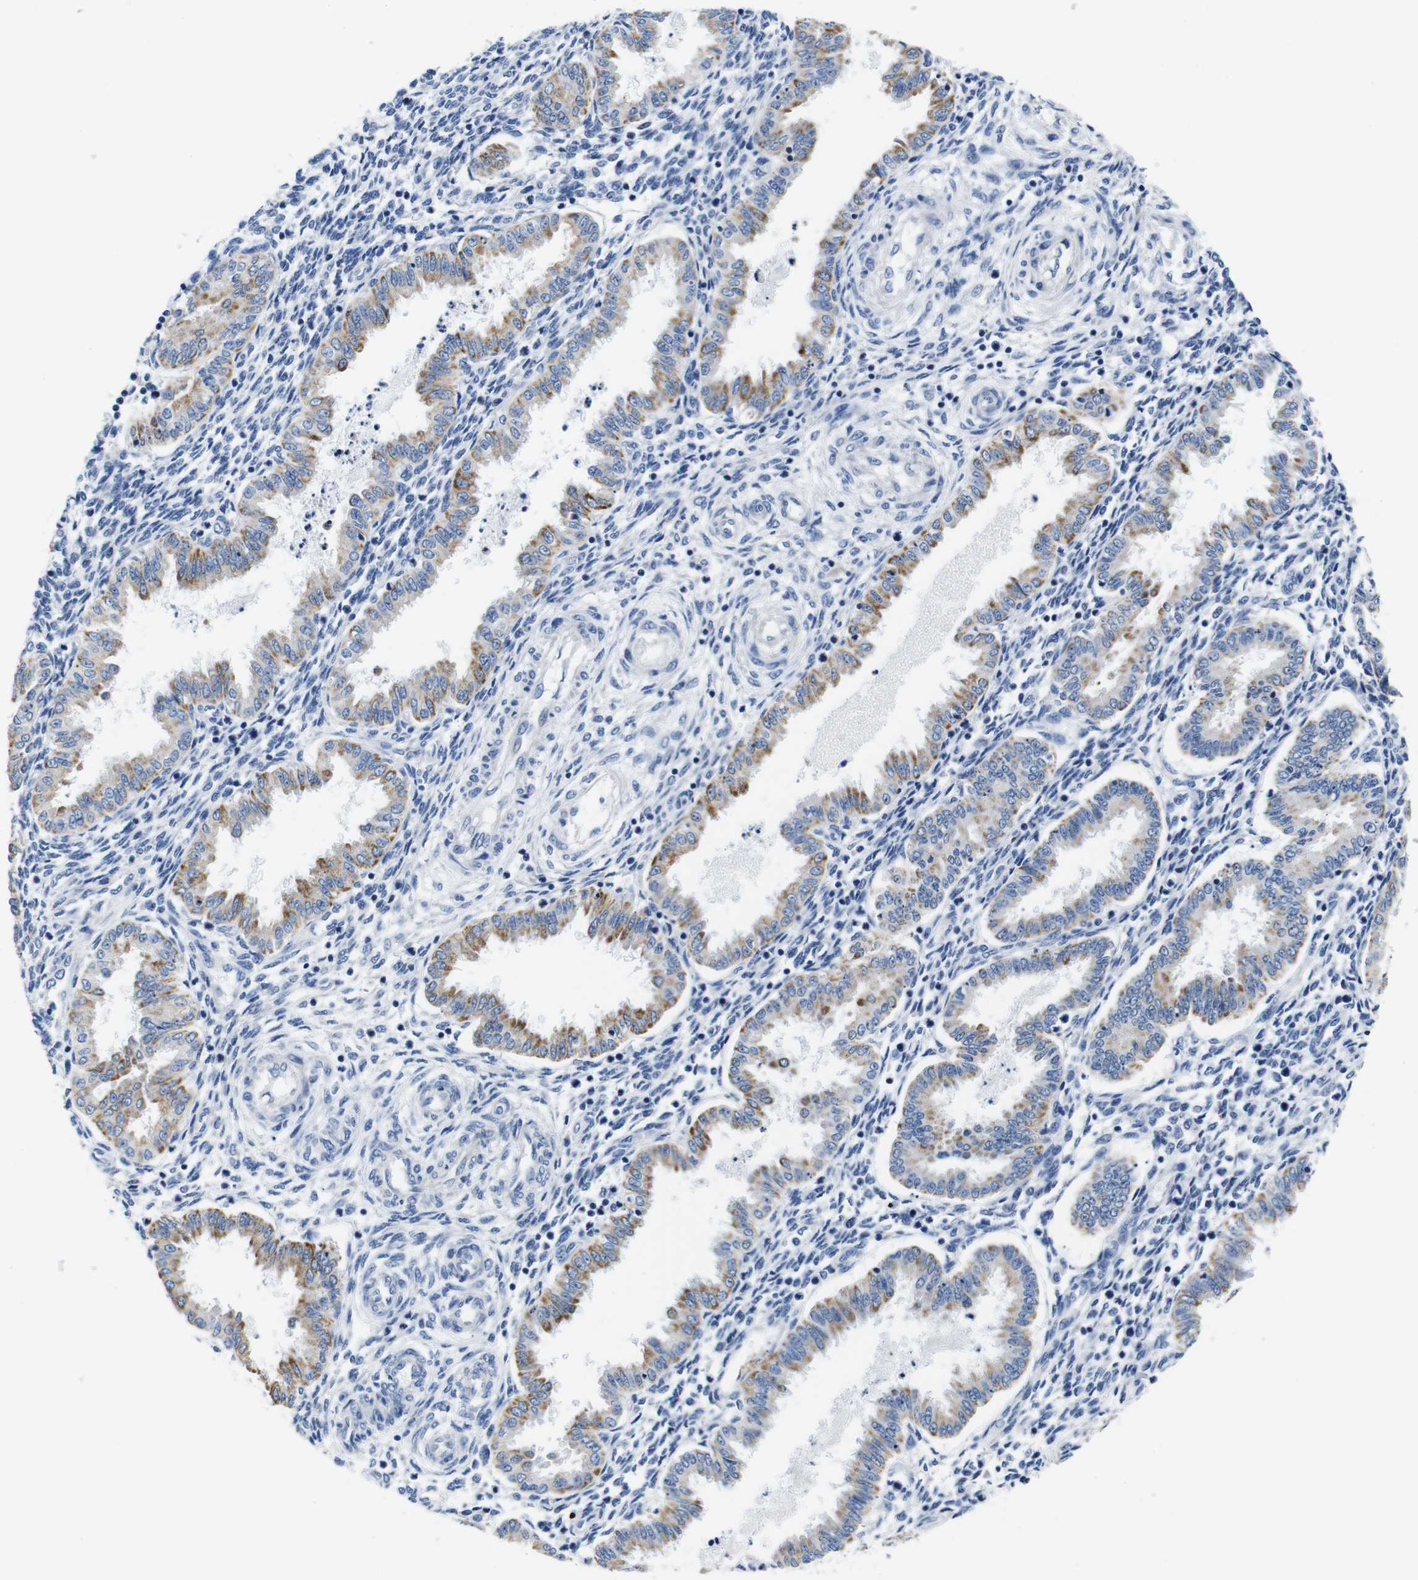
{"staining": {"intensity": "negative", "quantity": "none", "location": "none"}, "tissue": "endometrium", "cell_type": "Cells in endometrial stroma", "image_type": "normal", "snomed": [{"axis": "morphology", "description": "Normal tissue, NOS"}, {"axis": "topography", "description": "Endometrium"}], "caption": "A histopathology image of human endometrium is negative for staining in cells in endometrial stroma. Brightfield microscopy of IHC stained with DAB (brown) and hematoxylin (blue), captured at high magnification.", "gene": "SNX19", "patient": {"sex": "female", "age": 33}}